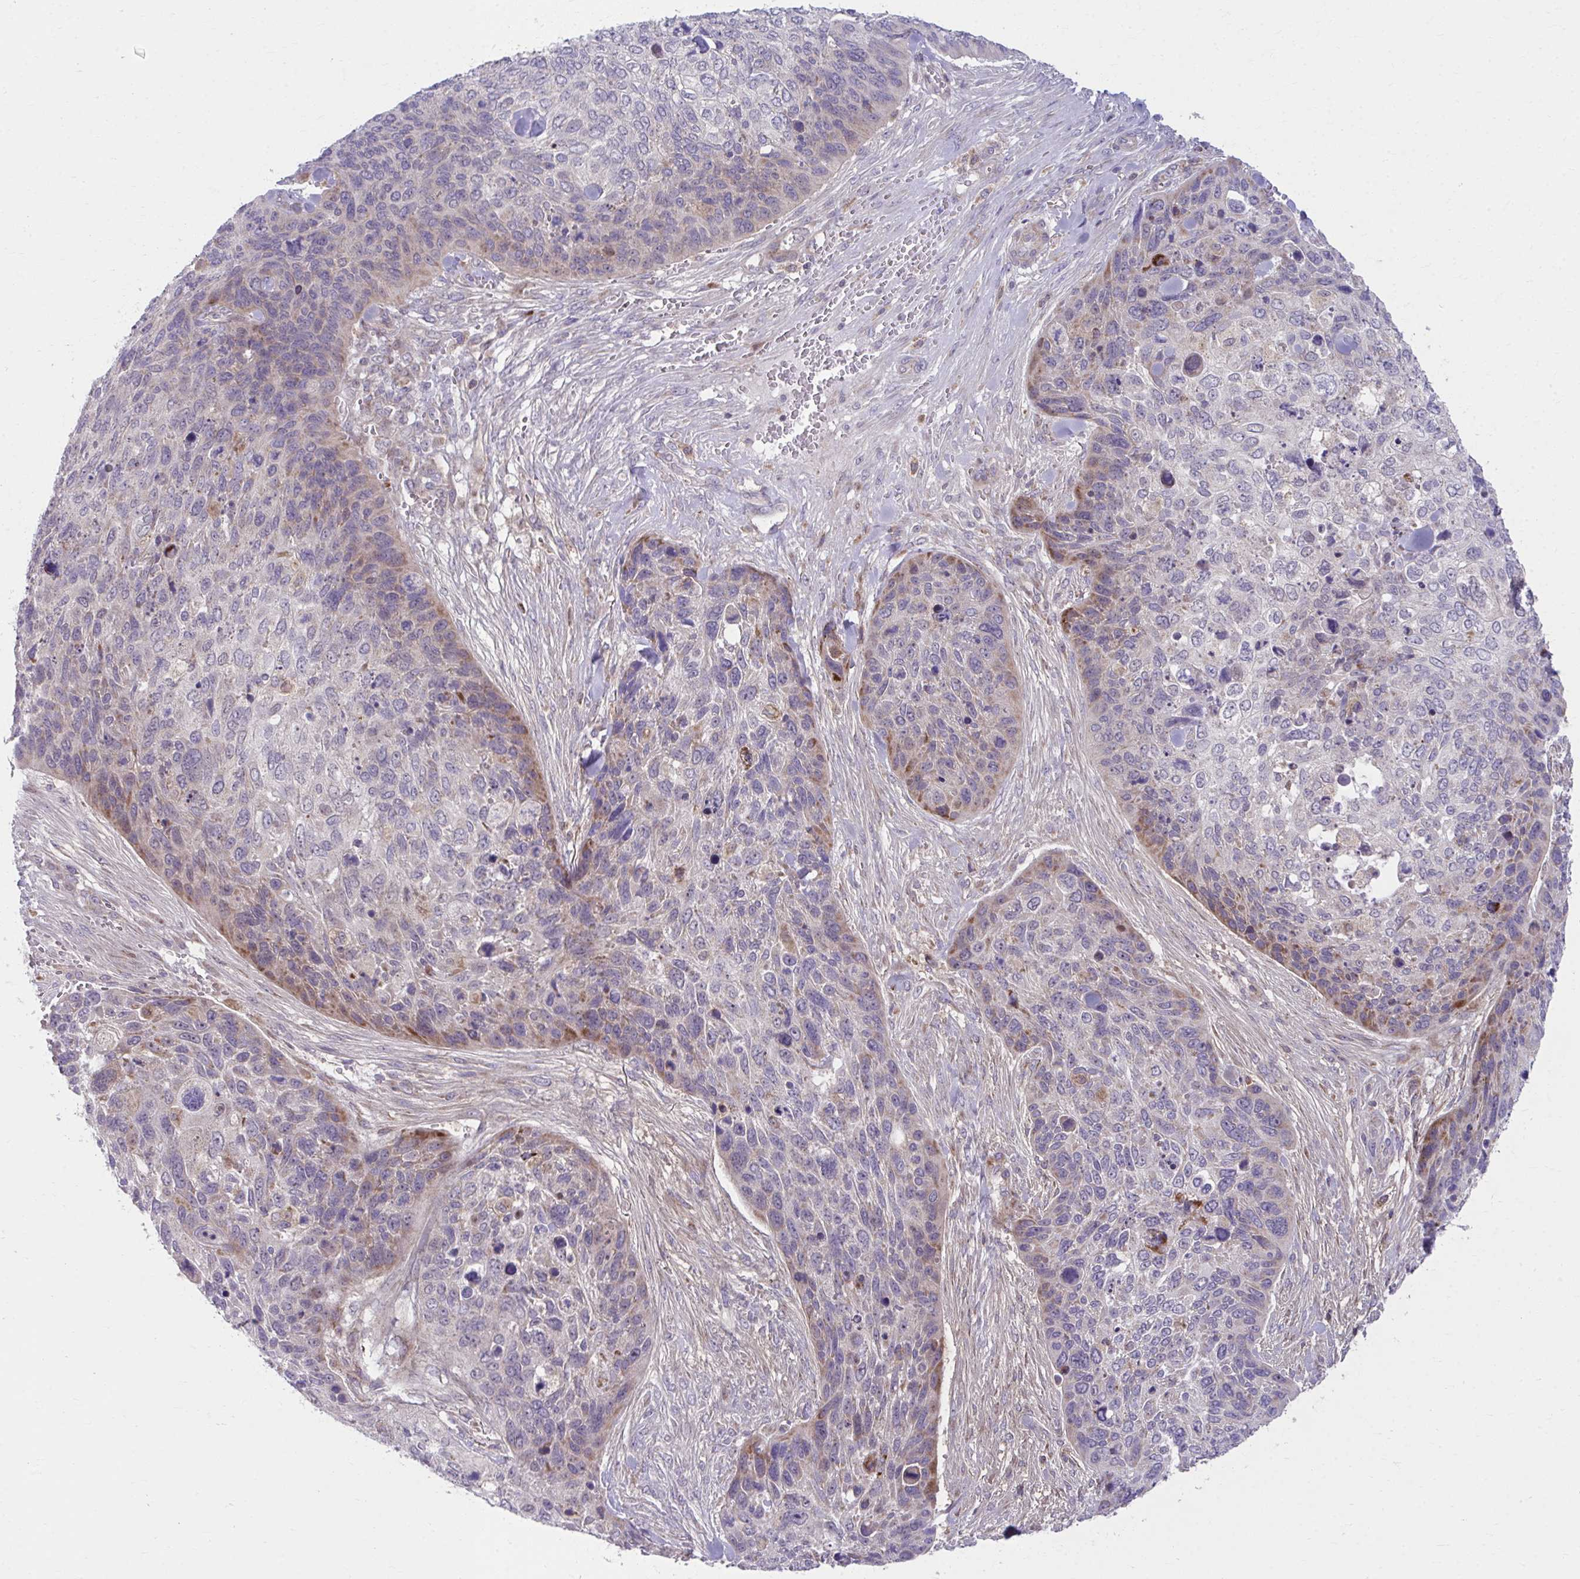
{"staining": {"intensity": "moderate", "quantity": "<25%", "location": "cytoplasmic/membranous"}, "tissue": "skin cancer", "cell_type": "Tumor cells", "image_type": "cancer", "snomed": [{"axis": "morphology", "description": "Basal cell carcinoma"}, {"axis": "topography", "description": "Skin"}], "caption": "A low amount of moderate cytoplasmic/membranous positivity is present in approximately <25% of tumor cells in basal cell carcinoma (skin) tissue.", "gene": "C16orf54", "patient": {"sex": "female", "age": 74}}